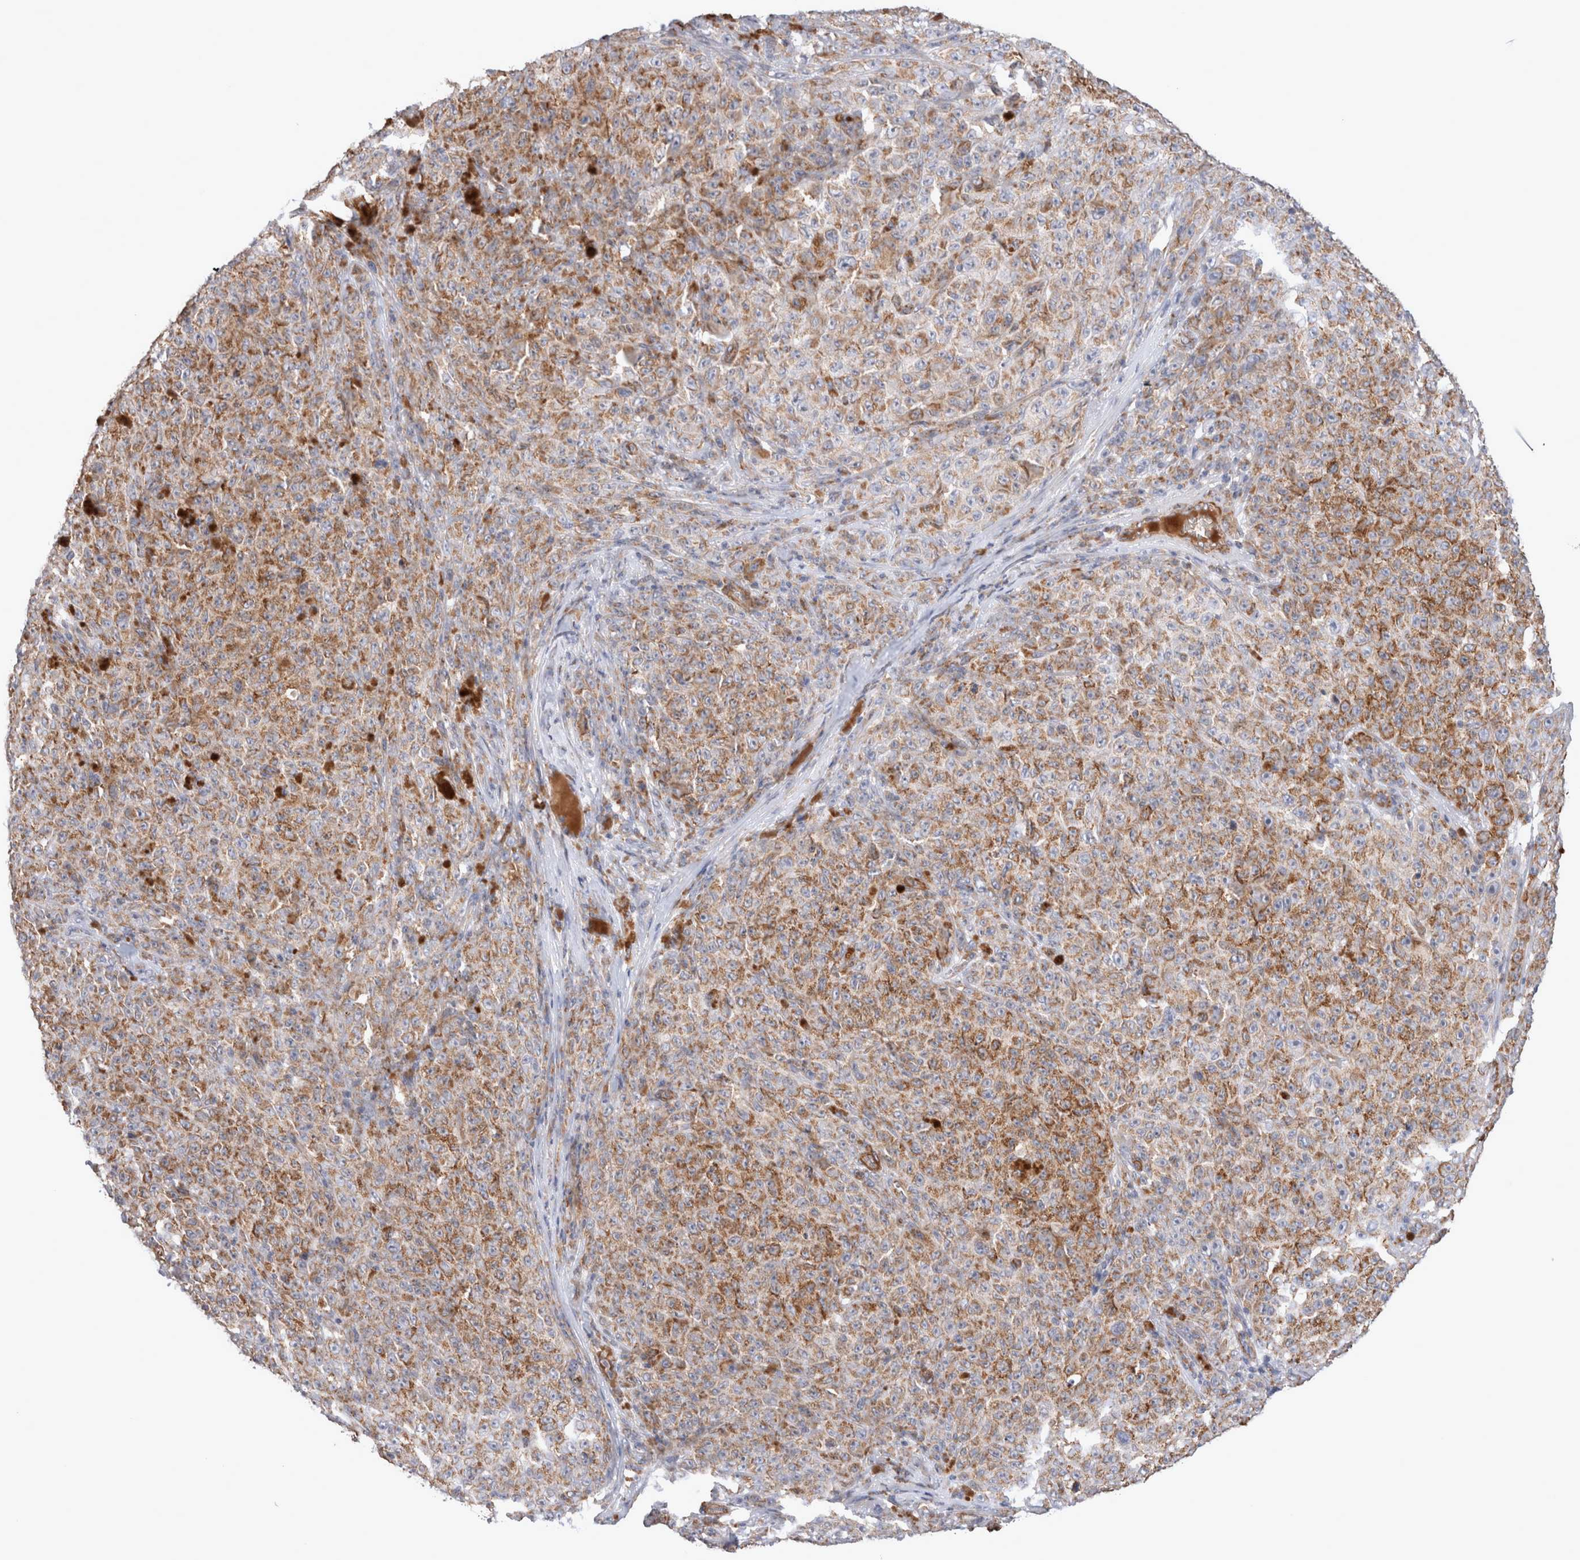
{"staining": {"intensity": "moderate", "quantity": ">75%", "location": "cytoplasmic/membranous"}, "tissue": "melanoma", "cell_type": "Tumor cells", "image_type": "cancer", "snomed": [{"axis": "morphology", "description": "Malignant melanoma, NOS"}, {"axis": "topography", "description": "Skin"}], "caption": "Human melanoma stained for a protein (brown) demonstrates moderate cytoplasmic/membranous positive positivity in about >75% of tumor cells.", "gene": "MRPS28", "patient": {"sex": "female", "age": 82}}